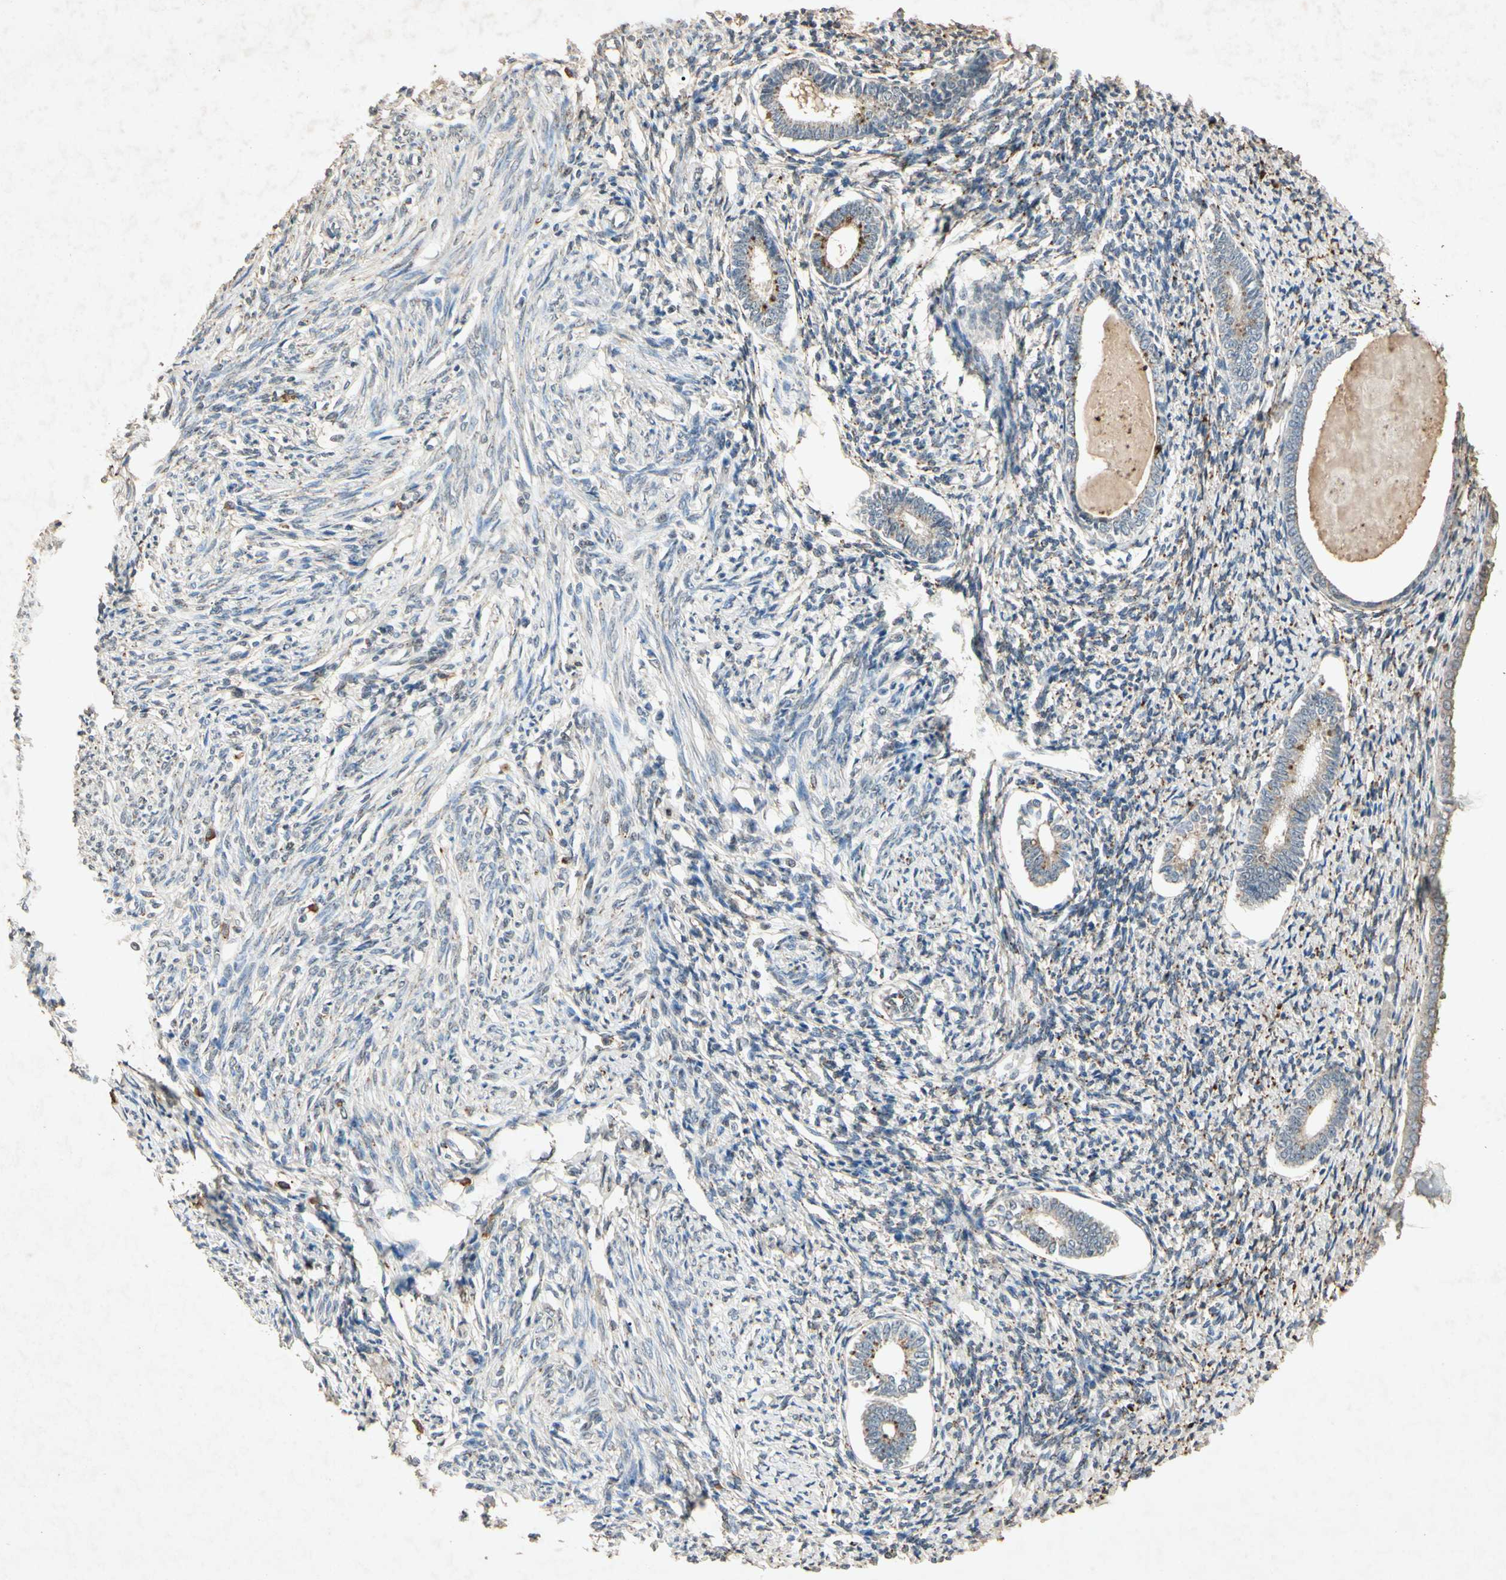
{"staining": {"intensity": "negative", "quantity": "none", "location": "none"}, "tissue": "endometrium", "cell_type": "Cells in endometrial stroma", "image_type": "normal", "snomed": [{"axis": "morphology", "description": "Normal tissue, NOS"}, {"axis": "topography", "description": "Endometrium"}], "caption": "Endometrium stained for a protein using immunohistochemistry (IHC) displays no expression cells in endometrial stroma.", "gene": "MSRB1", "patient": {"sex": "female", "age": 71}}